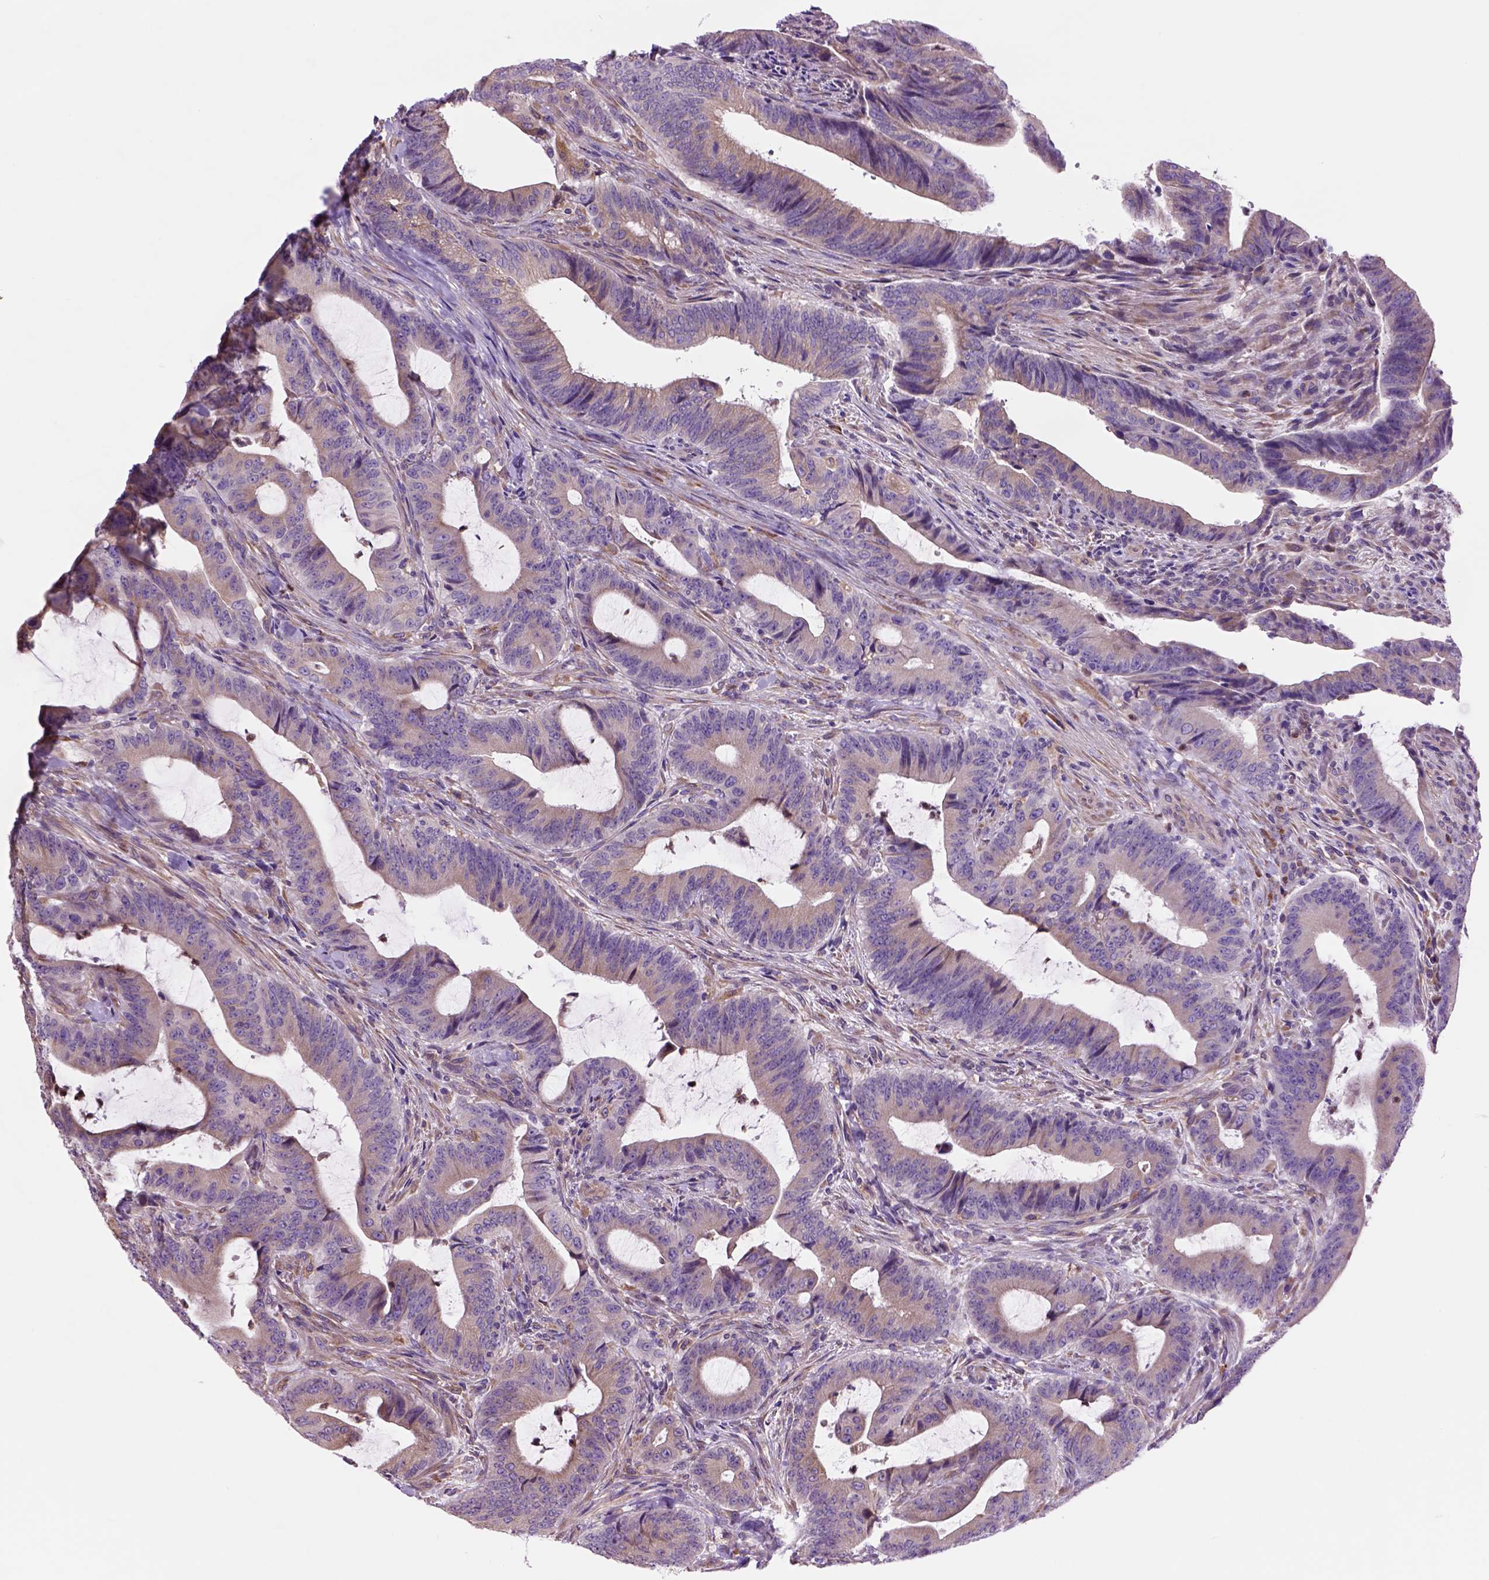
{"staining": {"intensity": "weak", "quantity": ">75%", "location": "cytoplasmic/membranous"}, "tissue": "colorectal cancer", "cell_type": "Tumor cells", "image_type": "cancer", "snomed": [{"axis": "morphology", "description": "Adenocarcinoma, NOS"}, {"axis": "topography", "description": "Colon"}], "caption": "This micrograph displays immunohistochemistry staining of colorectal adenocarcinoma, with low weak cytoplasmic/membranous positivity in about >75% of tumor cells.", "gene": "PIAS3", "patient": {"sex": "female", "age": 43}}